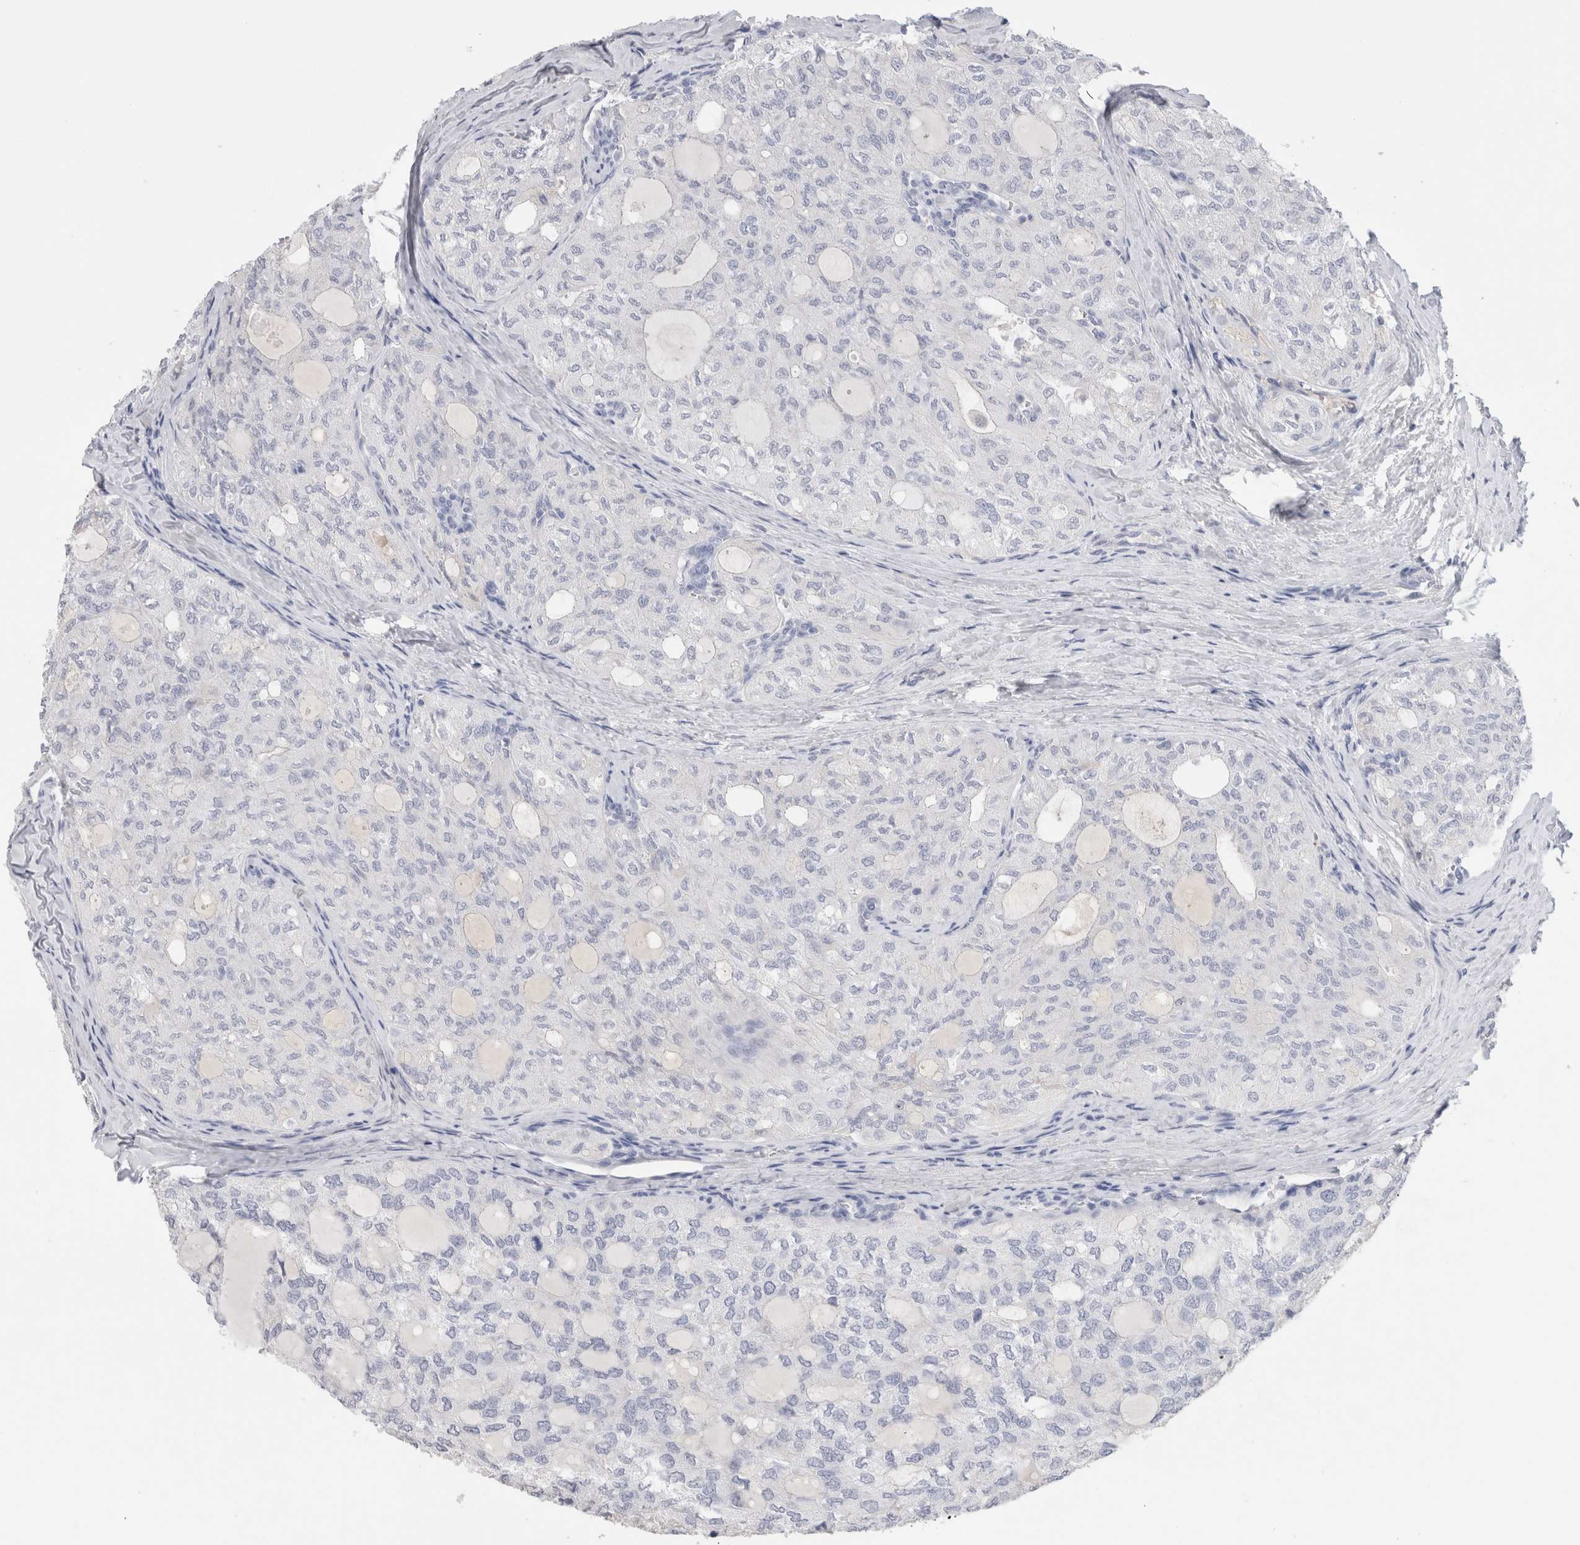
{"staining": {"intensity": "negative", "quantity": "none", "location": "none"}, "tissue": "thyroid cancer", "cell_type": "Tumor cells", "image_type": "cancer", "snomed": [{"axis": "morphology", "description": "Follicular adenoma carcinoma, NOS"}, {"axis": "topography", "description": "Thyroid gland"}], "caption": "A micrograph of thyroid cancer (follicular adenoma carcinoma) stained for a protein demonstrates no brown staining in tumor cells.", "gene": "LAMP3", "patient": {"sex": "male", "age": 75}}